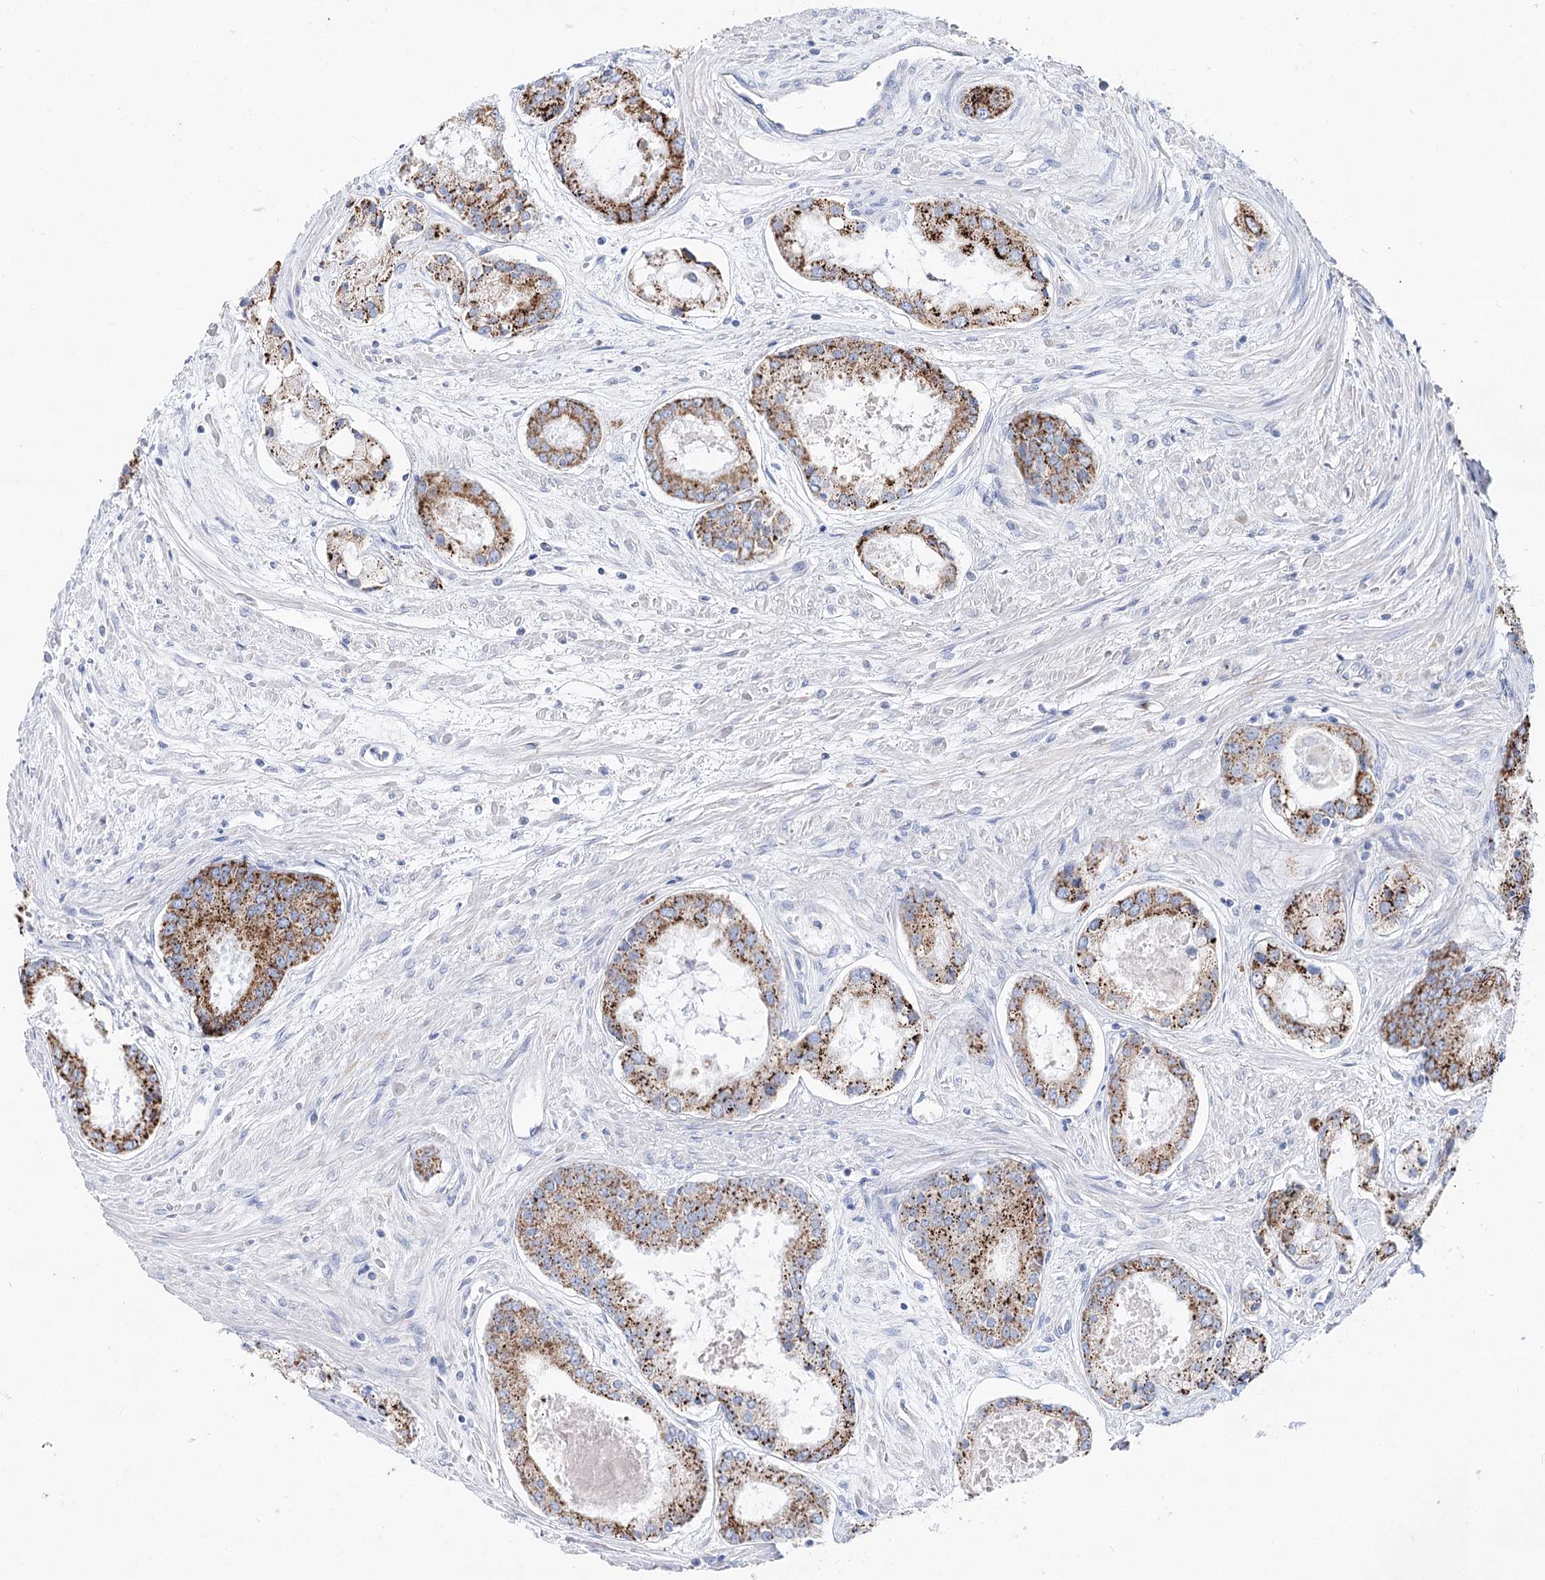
{"staining": {"intensity": "strong", "quantity": ">75%", "location": "cytoplasmic/membranous"}, "tissue": "prostate cancer", "cell_type": "Tumor cells", "image_type": "cancer", "snomed": [{"axis": "morphology", "description": "Adenocarcinoma, Low grade"}, {"axis": "topography", "description": "Prostate"}], "caption": "Human low-grade adenocarcinoma (prostate) stained with a protein marker demonstrates strong staining in tumor cells.", "gene": "MCCC2", "patient": {"sex": "male", "age": 68}}